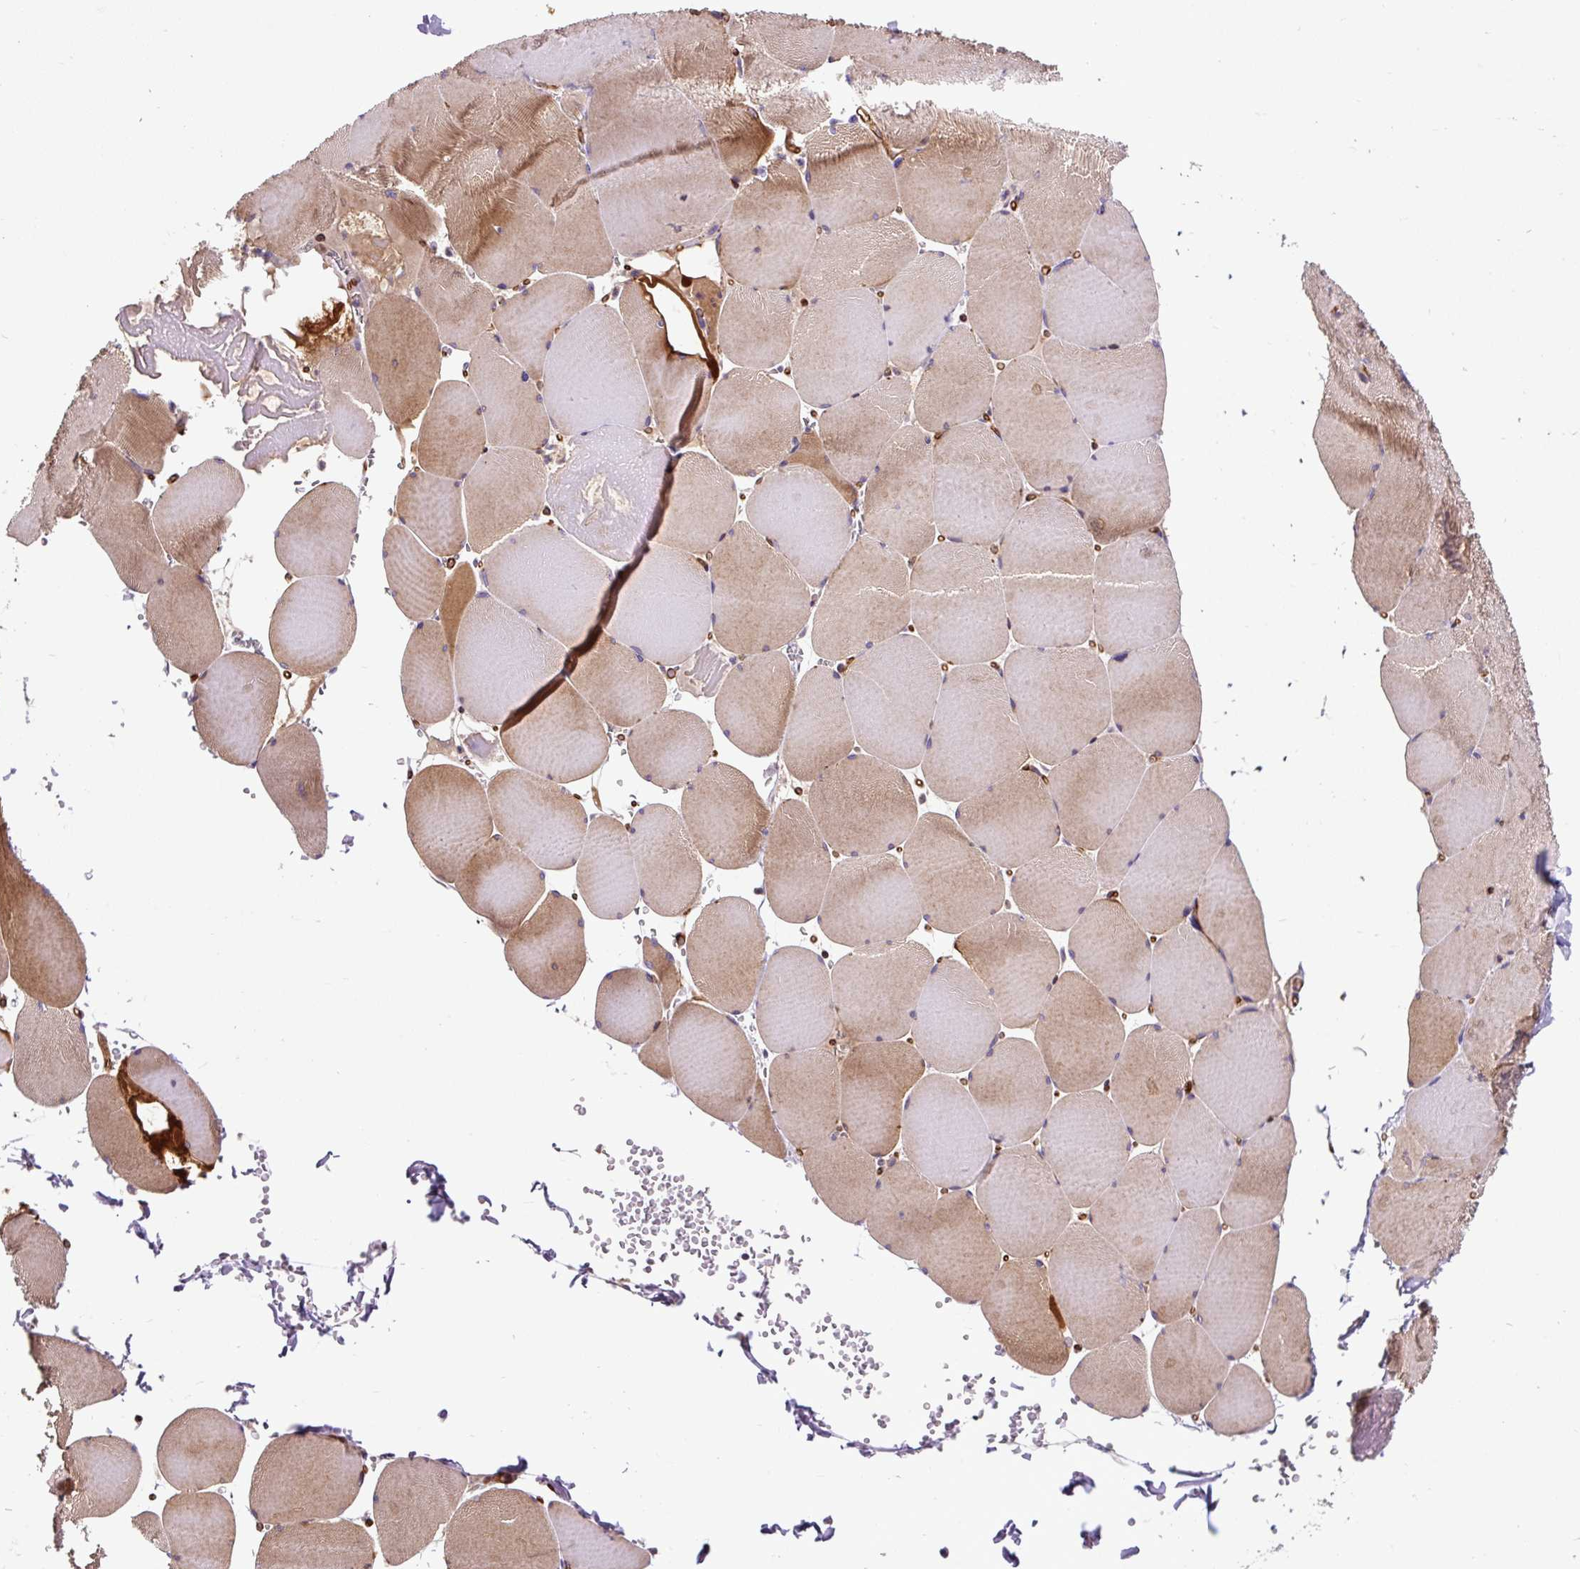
{"staining": {"intensity": "moderate", "quantity": "25%-75%", "location": "cytoplasmic/membranous"}, "tissue": "skeletal muscle", "cell_type": "Myocytes", "image_type": "normal", "snomed": [{"axis": "morphology", "description": "Normal tissue, NOS"}, {"axis": "topography", "description": "Skeletal muscle"}, {"axis": "topography", "description": "Head-Neck"}], "caption": "The image shows immunohistochemical staining of normal skeletal muscle. There is moderate cytoplasmic/membranous expression is identified in approximately 25%-75% of myocytes. (IHC, brightfield microscopy, high magnification).", "gene": "PCDHGB3", "patient": {"sex": "male", "age": 66}}